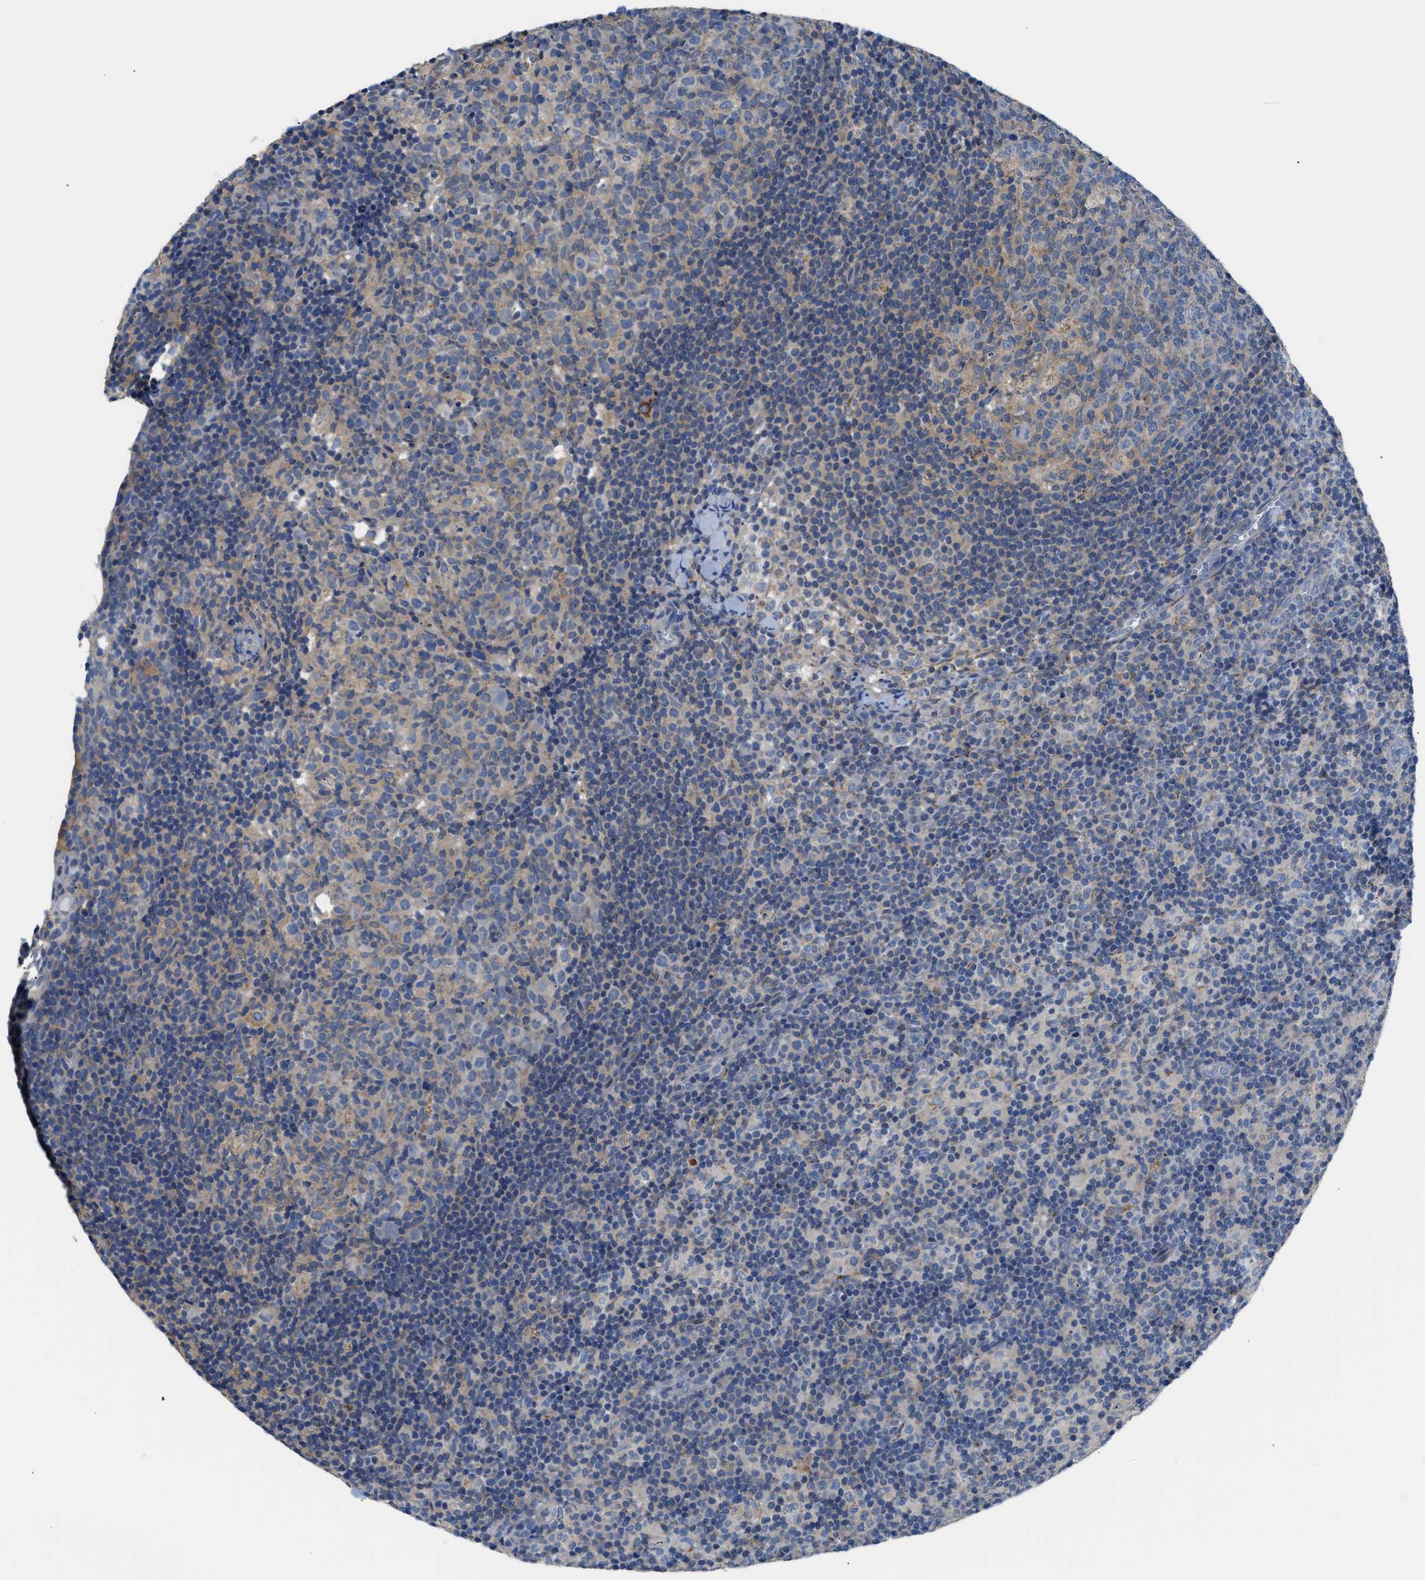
{"staining": {"intensity": "weak", "quantity": ">75%", "location": "cytoplasmic/membranous"}, "tissue": "lymph node", "cell_type": "Germinal center cells", "image_type": "normal", "snomed": [{"axis": "morphology", "description": "Normal tissue, NOS"}, {"axis": "morphology", "description": "Inflammation, NOS"}, {"axis": "topography", "description": "Lymph node"}], "caption": "Weak cytoplasmic/membranous staining is seen in about >75% of germinal center cells in benign lymph node.", "gene": "TMEM45B", "patient": {"sex": "male", "age": 55}}